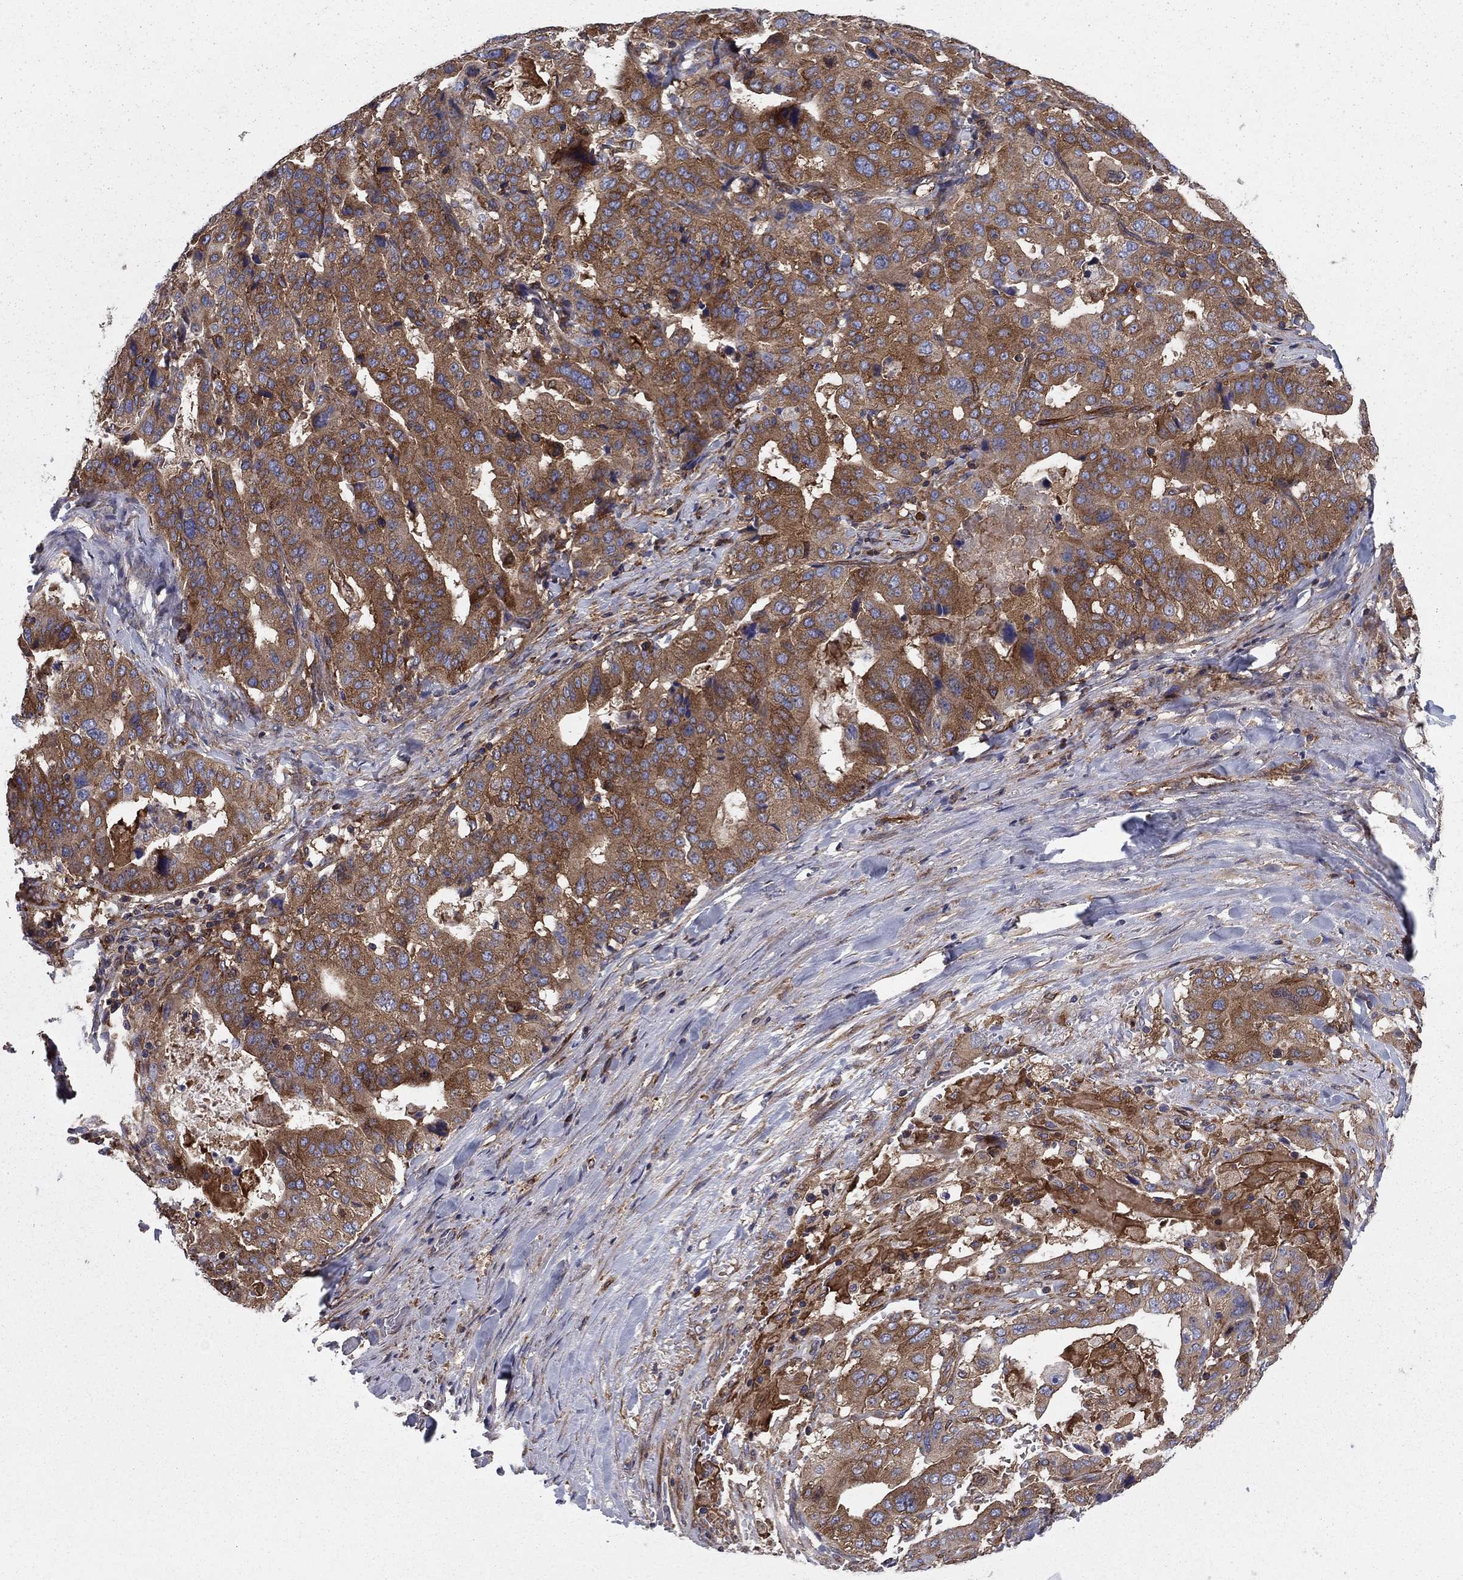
{"staining": {"intensity": "moderate", "quantity": ">75%", "location": "cytoplasmic/membranous"}, "tissue": "stomach cancer", "cell_type": "Tumor cells", "image_type": "cancer", "snomed": [{"axis": "morphology", "description": "Adenocarcinoma, NOS"}, {"axis": "topography", "description": "Stomach"}], "caption": "Adenocarcinoma (stomach) stained for a protein displays moderate cytoplasmic/membranous positivity in tumor cells. (Brightfield microscopy of DAB IHC at high magnification).", "gene": "EHBP1L1", "patient": {"sex": "male", "age": 48}}